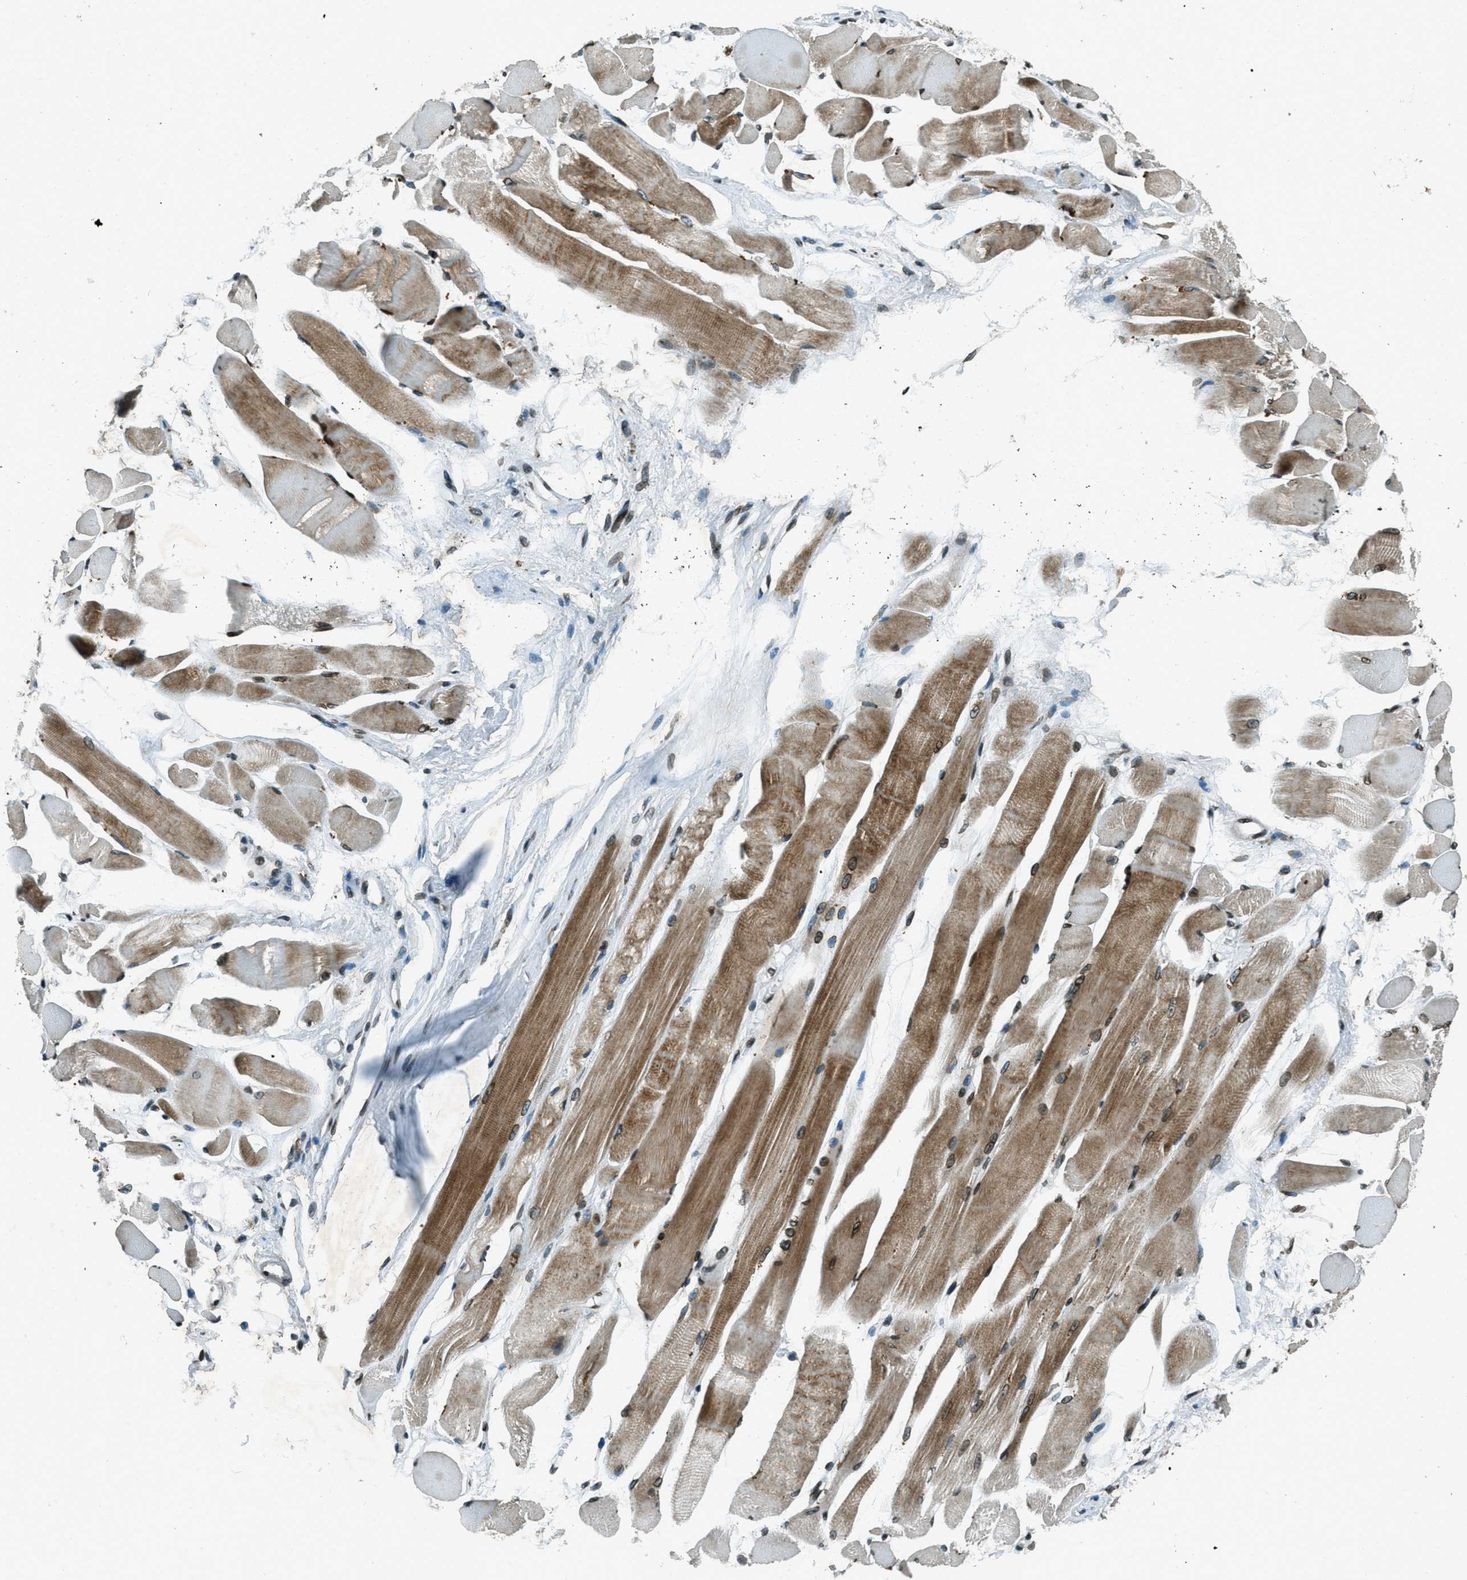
{"staining": {"intensity": "moderate", "quantity": ">75%", "location": "cytoplasmic/membranous,nuclear"}, "tissue": "skeletal muscle", "cell_type": "Myocytes", "image_type": "normal", "snomed": [{"axis": "morphology", "description": "Normal tissue, NOS"}, {"axis": "topography", "description": "Skeletal muscle"}, {"axis": "topography", "description": "Peripheral nerve tissue"}], "caption": "Protein staining by immunohistochemistry exhibits moderate cytoplasmic/membranous,nuclear staining in approximately >75% of myocytes in benign skeletal muscle. (DAB (3,3'-diaminobenzidine) = brown stain, brightfield microscopy at high magnification).", "gene": "LEMD2", "patient": {"sex": "female", "age": 84}}